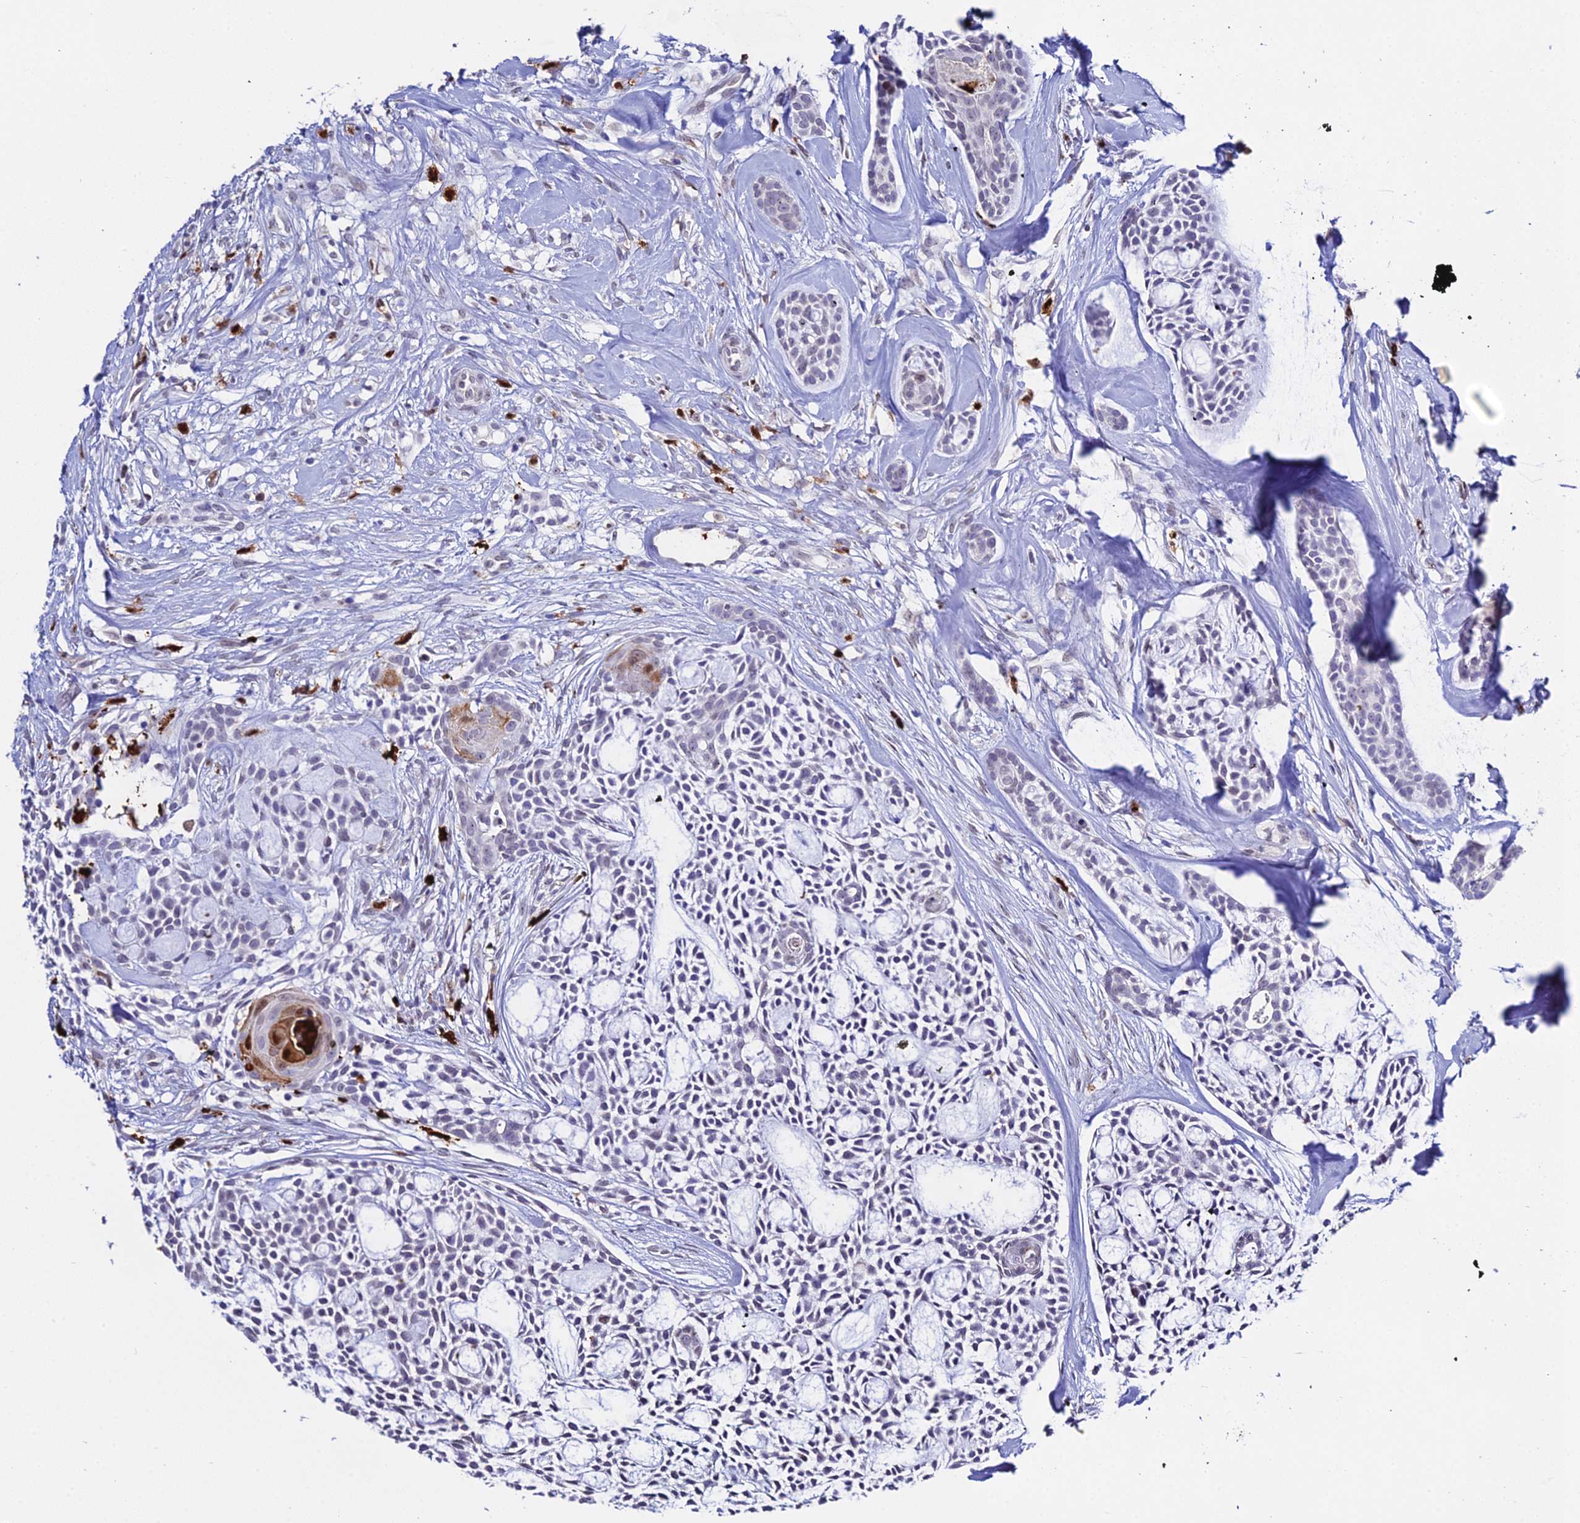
{"staining": {"intensity": "negative", "quantity": "none", "location": "none"}, "tissue": "head and neck cancer", "cell_type": "Tumor cells", "image_type": "cancer", "snomed": [{"axis": "morphology", "description": "Adenocarcinoma, NOS"}, {"axis": "topography", "description": "Subcutis"}, {"axis": "topography", "description": "Head-Neck"}], "caption": "Human head and neck adenocarcinoma stained for a protein using immunohistochemistry demonstrates no staining in tumor cells.", "gene": "MCM10", "patient": {"sex": "female", "age": 73}}